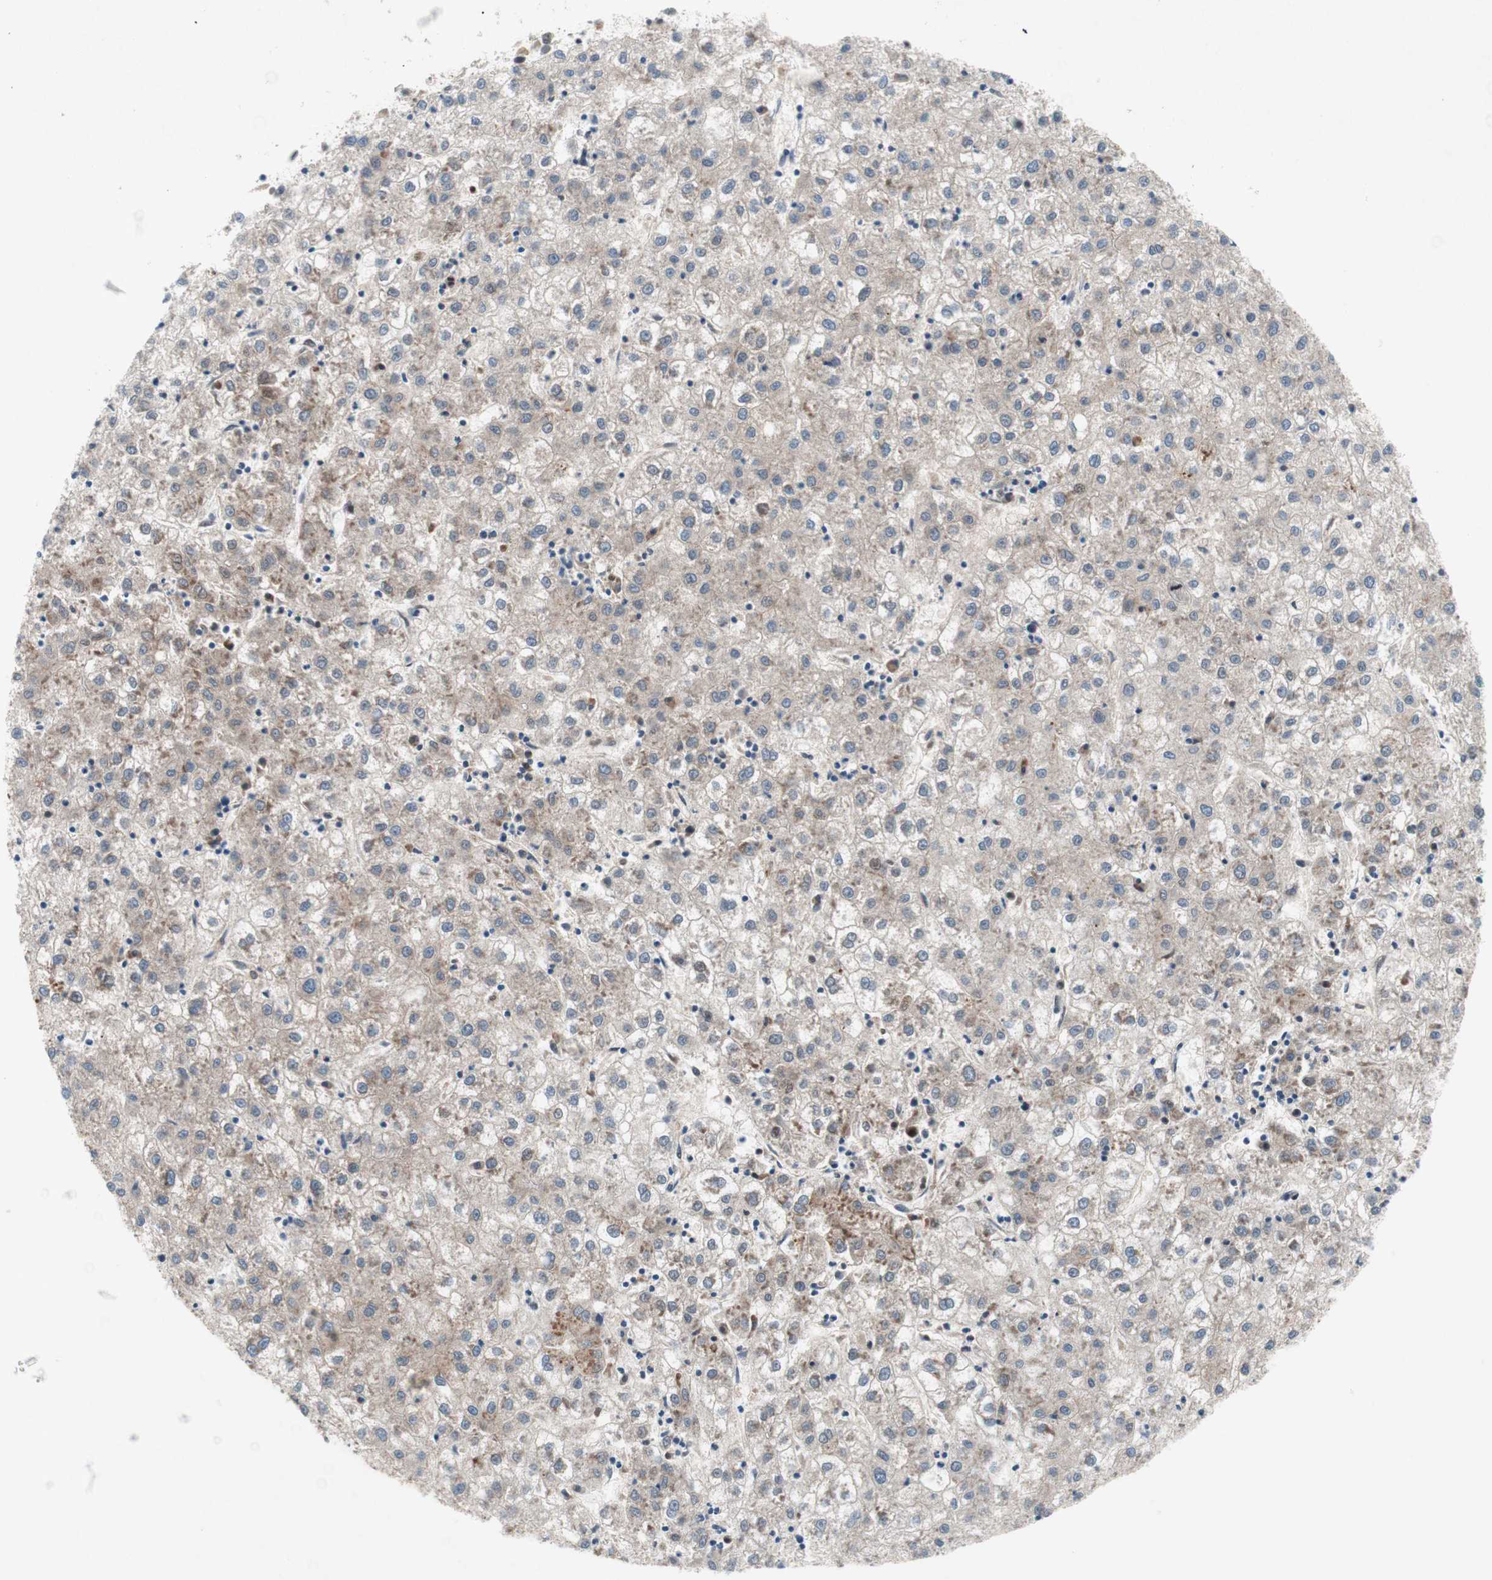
{"staining": {"intensity": "weak", "quantity": "<25%", "location": "cytoplasmic/membranous"}, "tissue": "liver cancer", "cell_type": "Tumor cells", "image_type": "cancer", "snomed": [{"axis": "morphology", "description": "Carcinoma, Hepatocellular, NOS"}, {"axis": "topography", "description": "Liver"}], "caption": "Tumor cells show no significant protein expression in hepatocellular carcinoma (liver).", "gene": "TCF12", "patient": {"sex": "male", "age": 72}}